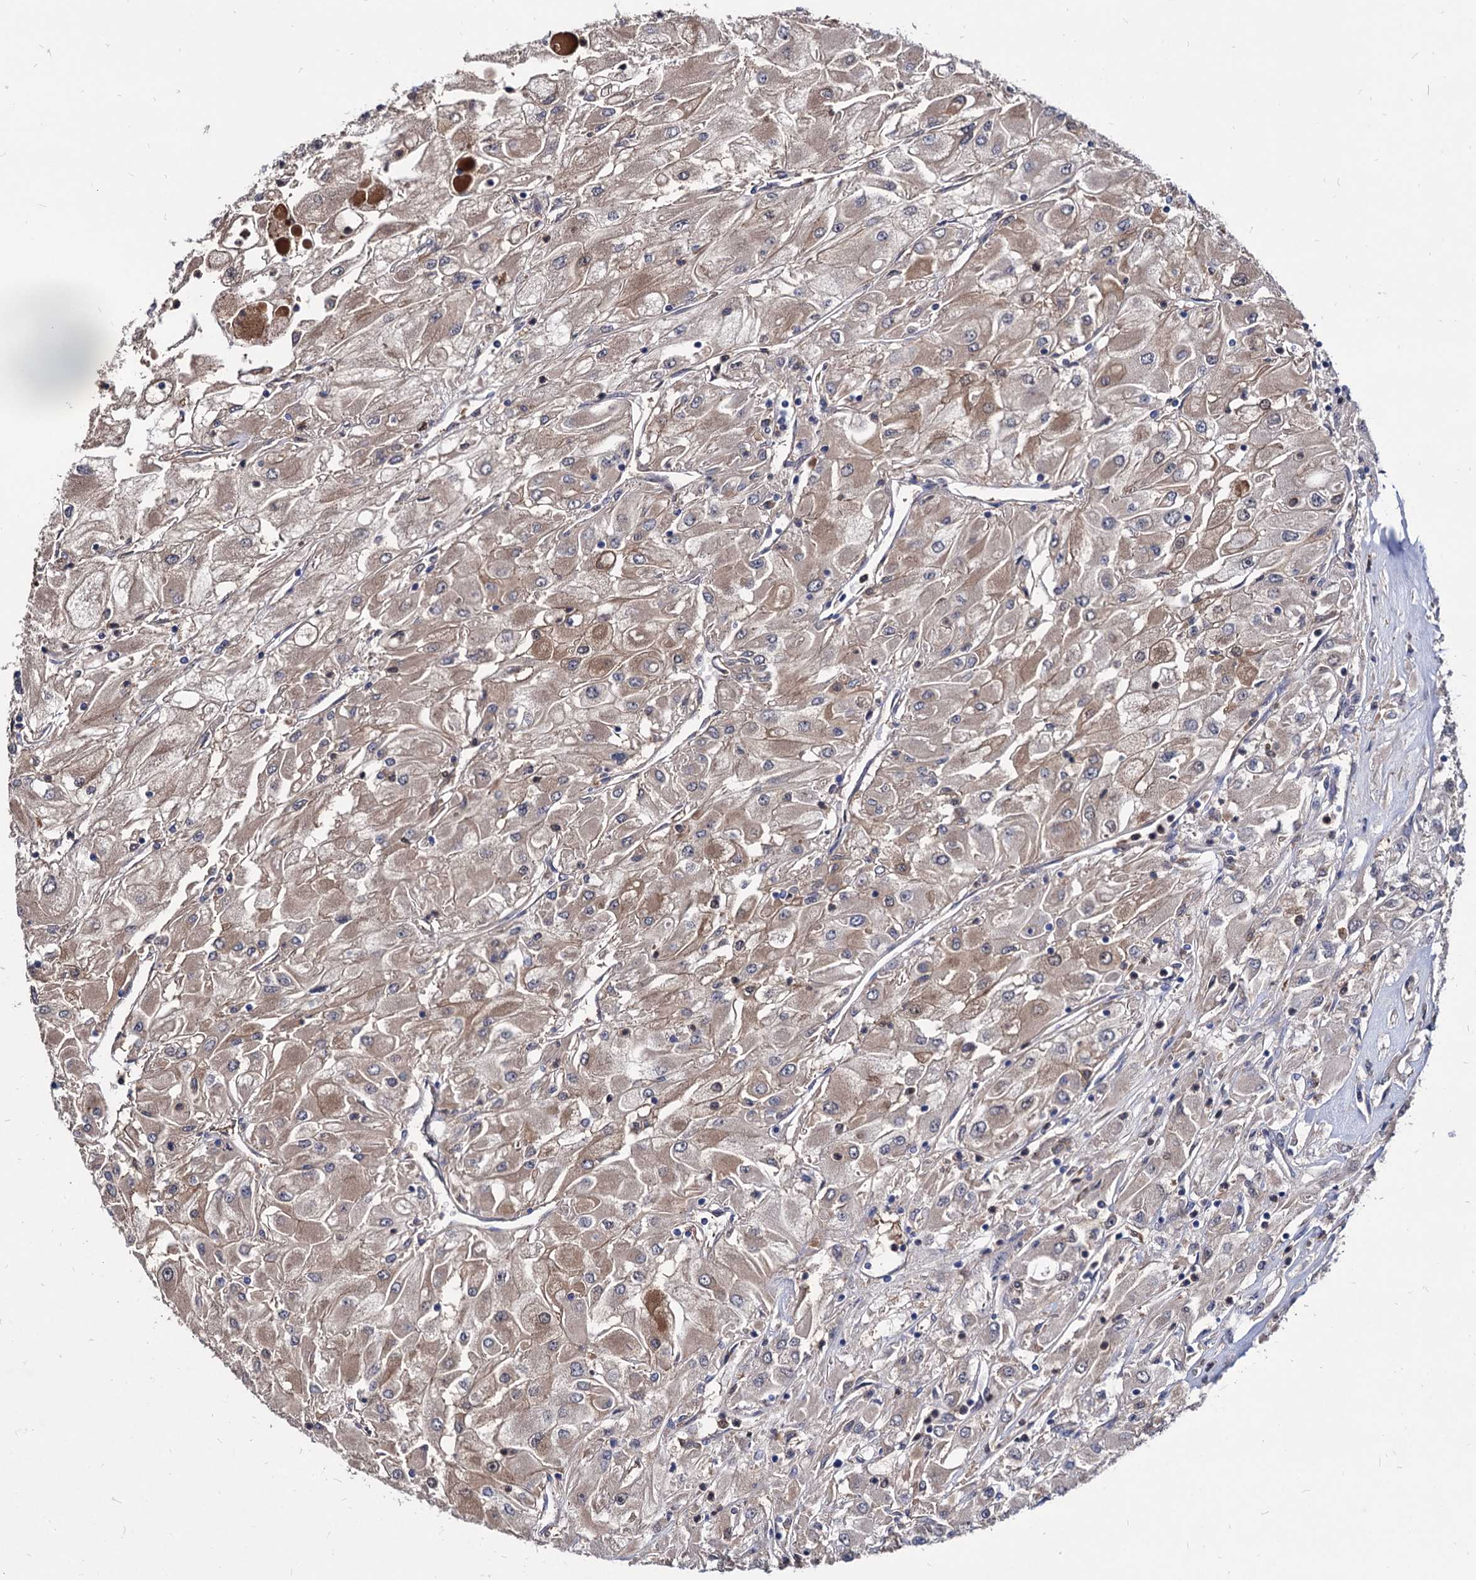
{"staining": {"intensity": "weak", "quantity": ">75%", "location": "cytoplasmic/membranous"}, "tissue": "renal cancer", "cell_type": "Tumor cells", "image_type": "cancer", "snomed": [{"axis": "morphology", "description": "Adenocarcinoma, NOS"}, {"axis": "topography", "description": "Kidney"}], "caption": "IHC of human renal cancer shows low levels of weak cytoplasmic/membranous staining in approximately >75% of tumor cells.", "gene": "CPPED1", "patient": {"sex": "male", "age": 80}}